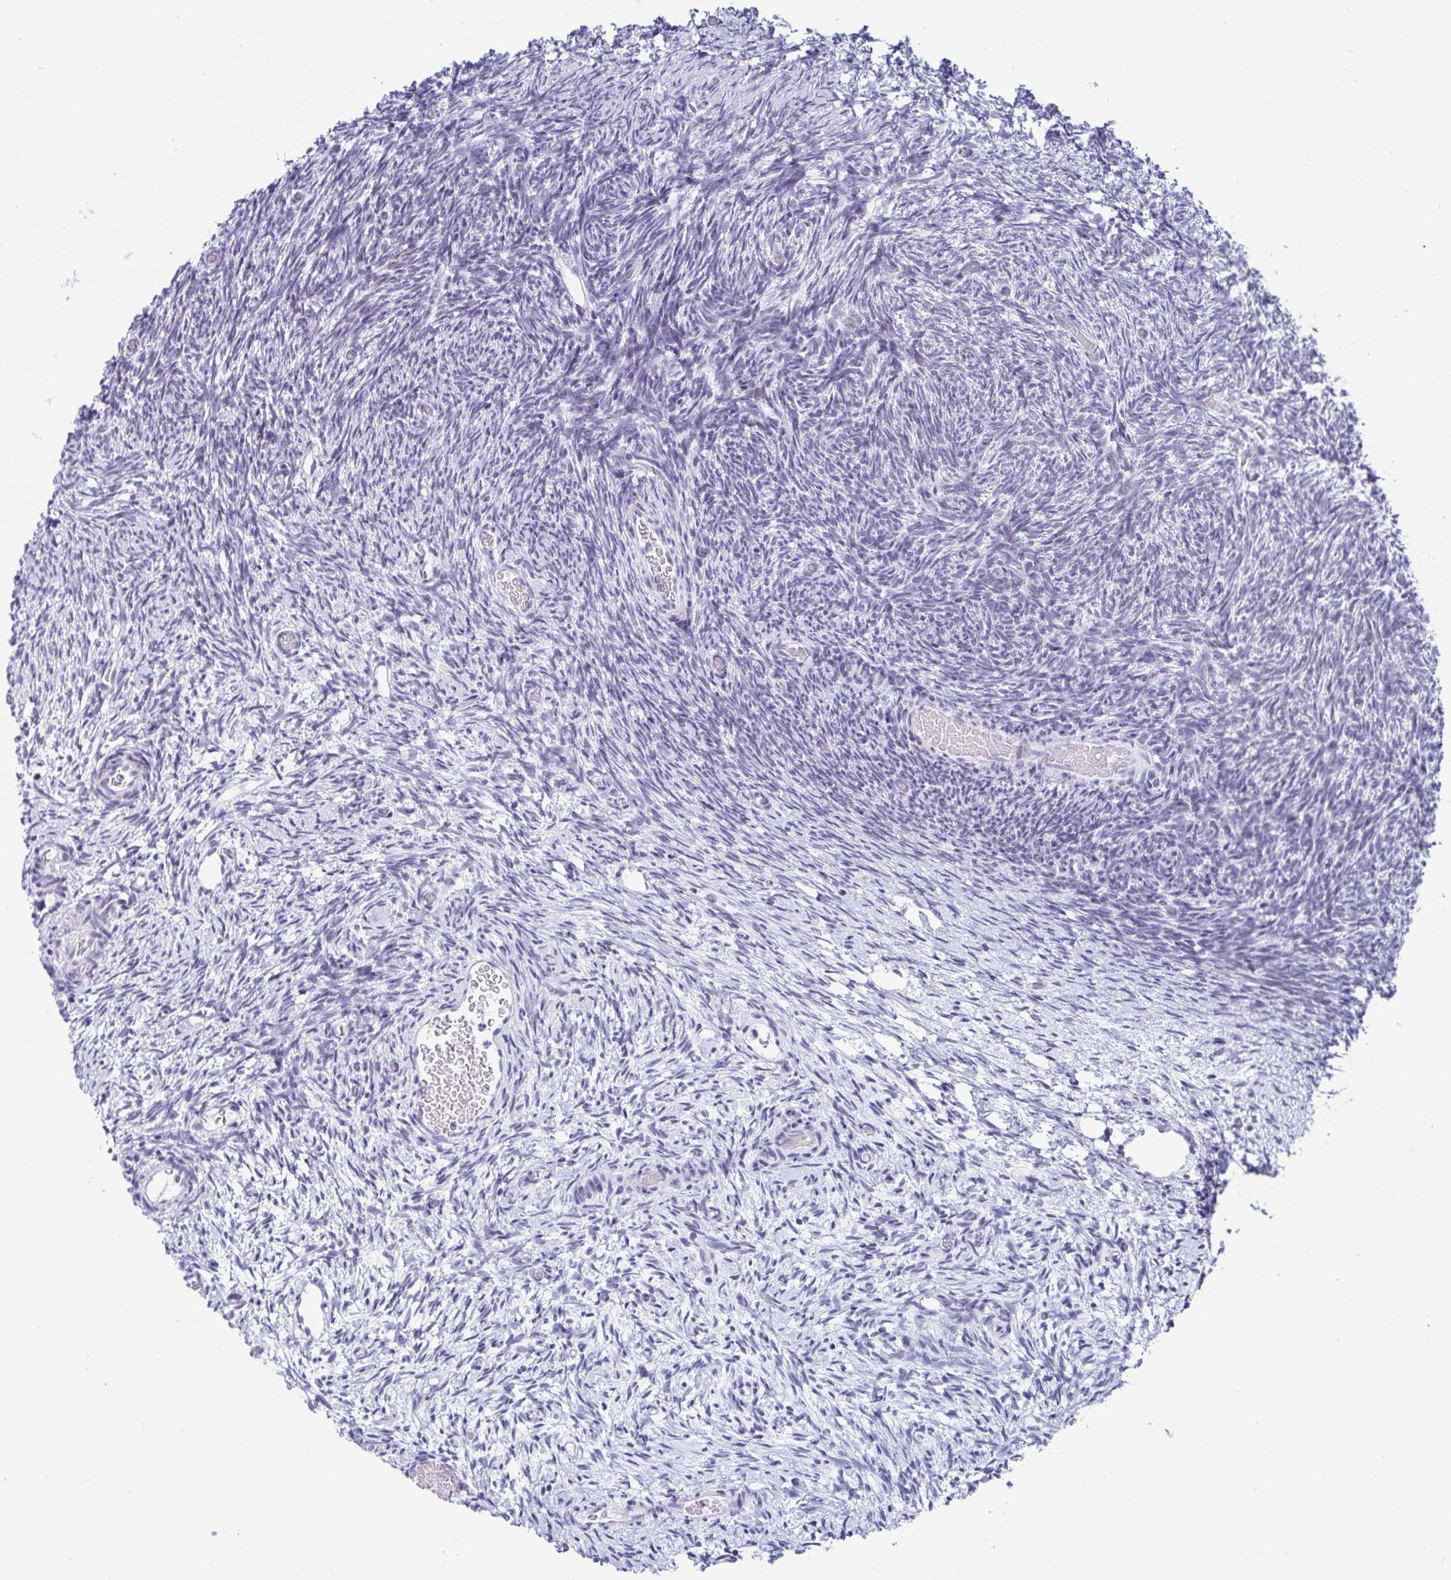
{"staining": {"intensity": "negative", "quantity": "none", "location": "none"}, "tissue": "ovary", "cell_type": "Follicle cells", "image_type": "normal", "snomed": [{"axis": "morphology", "description": "Normal tissue, NOS"}, {"axis": "topography", "description": "Ovary"}], "caption": "High magnification brightfield microscopy of unremarkable ovary stained with DAB (3,3'-diaminobenzidine) (brown) and counterstained with hematoxylin (blue): follicle cells show no significant staining. The staining was performed using DAB (3,3'-diaminobenzidine) to visualize the protein expression in brown, while the nuclei were stained in blue with hematoxylin (Magnification: 20x).", "gene": "WDR72", "patient": {"sex": "female", "age": 39}}